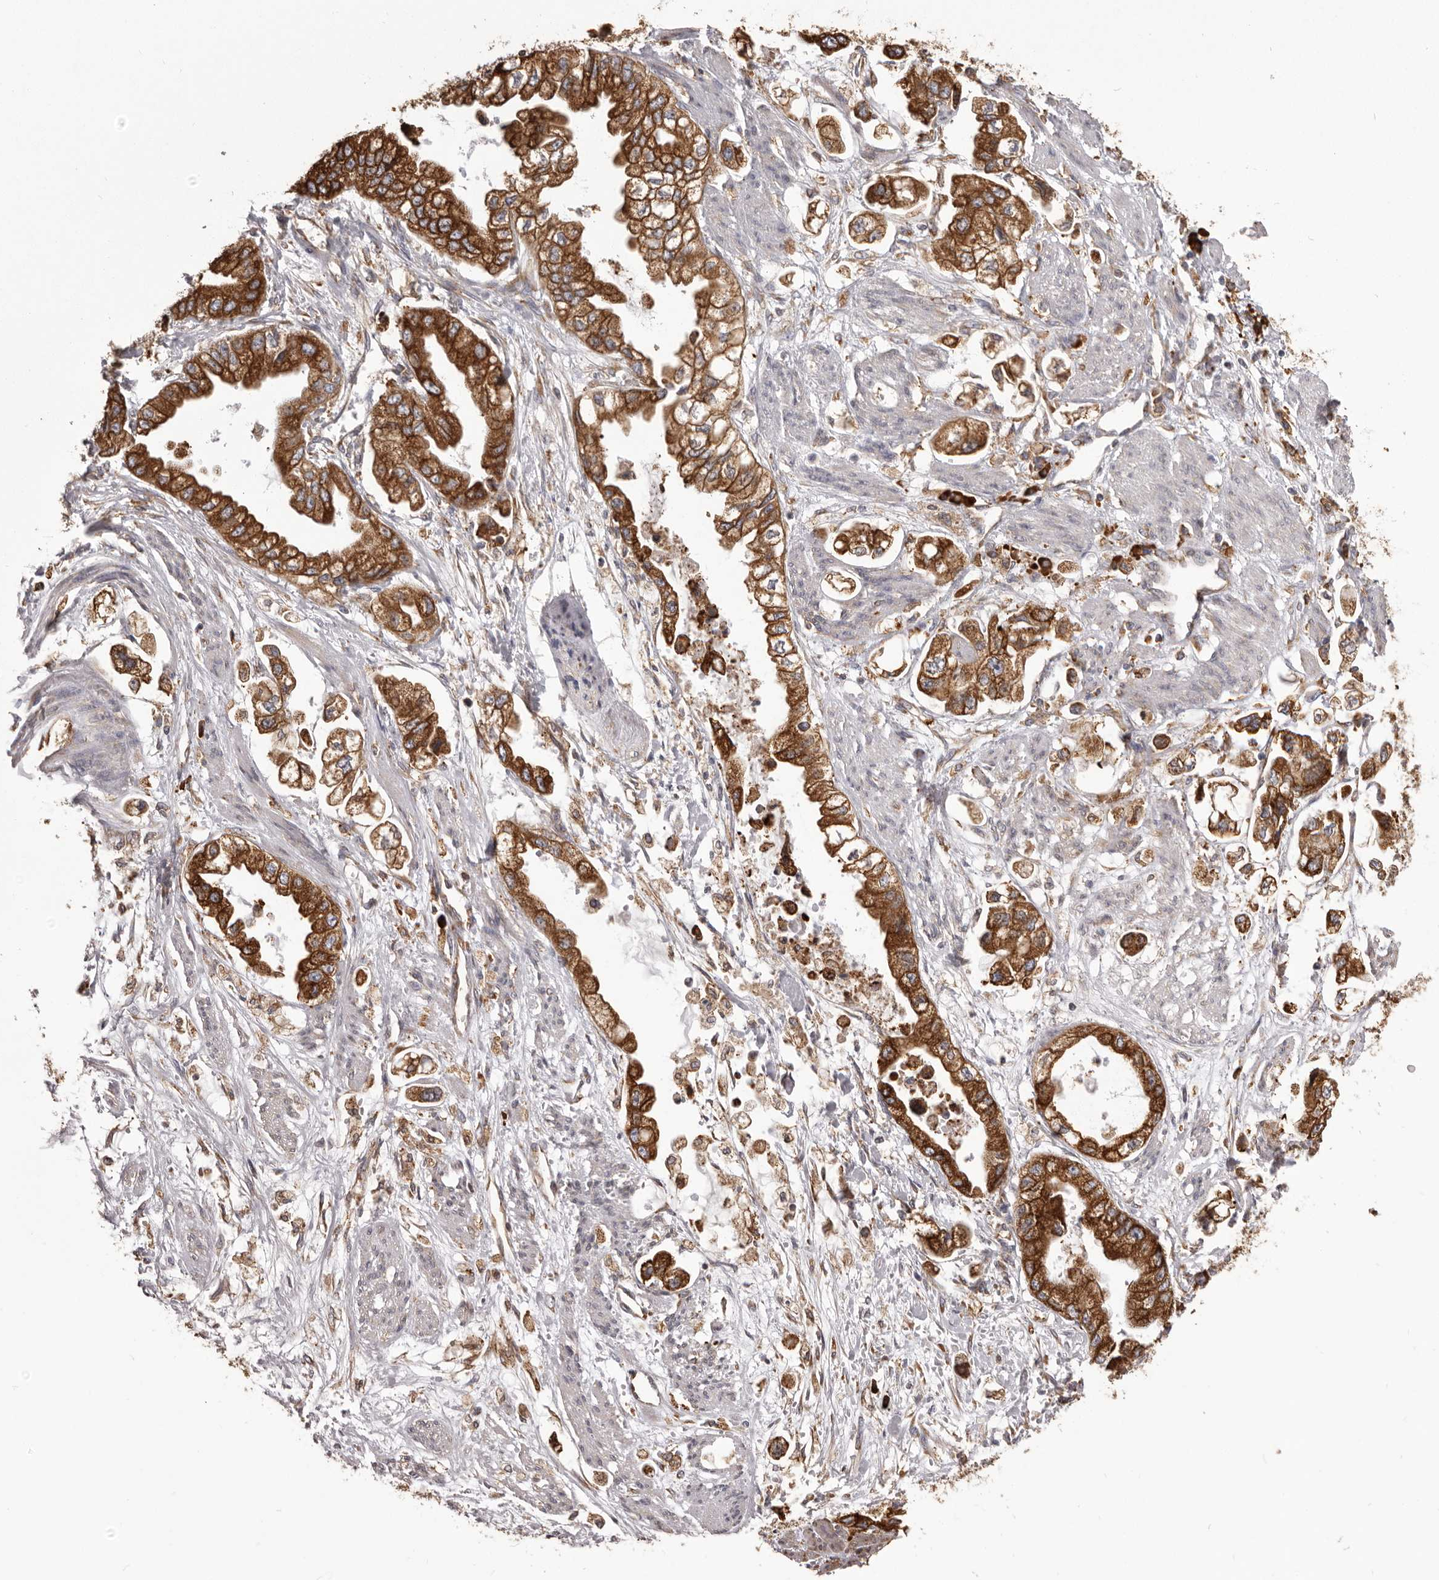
{"staining": {"intensity": "strong", "quantity": ">75%", "location": "cytoplasmic/membranous"}, "tissue": "stomach cancer", "cell_type": "Tumor cells", "image_type": "cancer", "snomed": [{"axis": "morphology", "description": "Adenocarcinoma, NOS"}, {"axis": "topography", "description": "Stomach"}], "caption": "This image reveals stomach cancer (adenocarcinoma) stained with IHC to label a protein in brown. The cytoplasmic/membranous of tumor cells show strong positivity for the protein. Nuclei are counter-stained blue.", "gene": "QRSL1", "patient": {"sex": "male", "age": 62}}